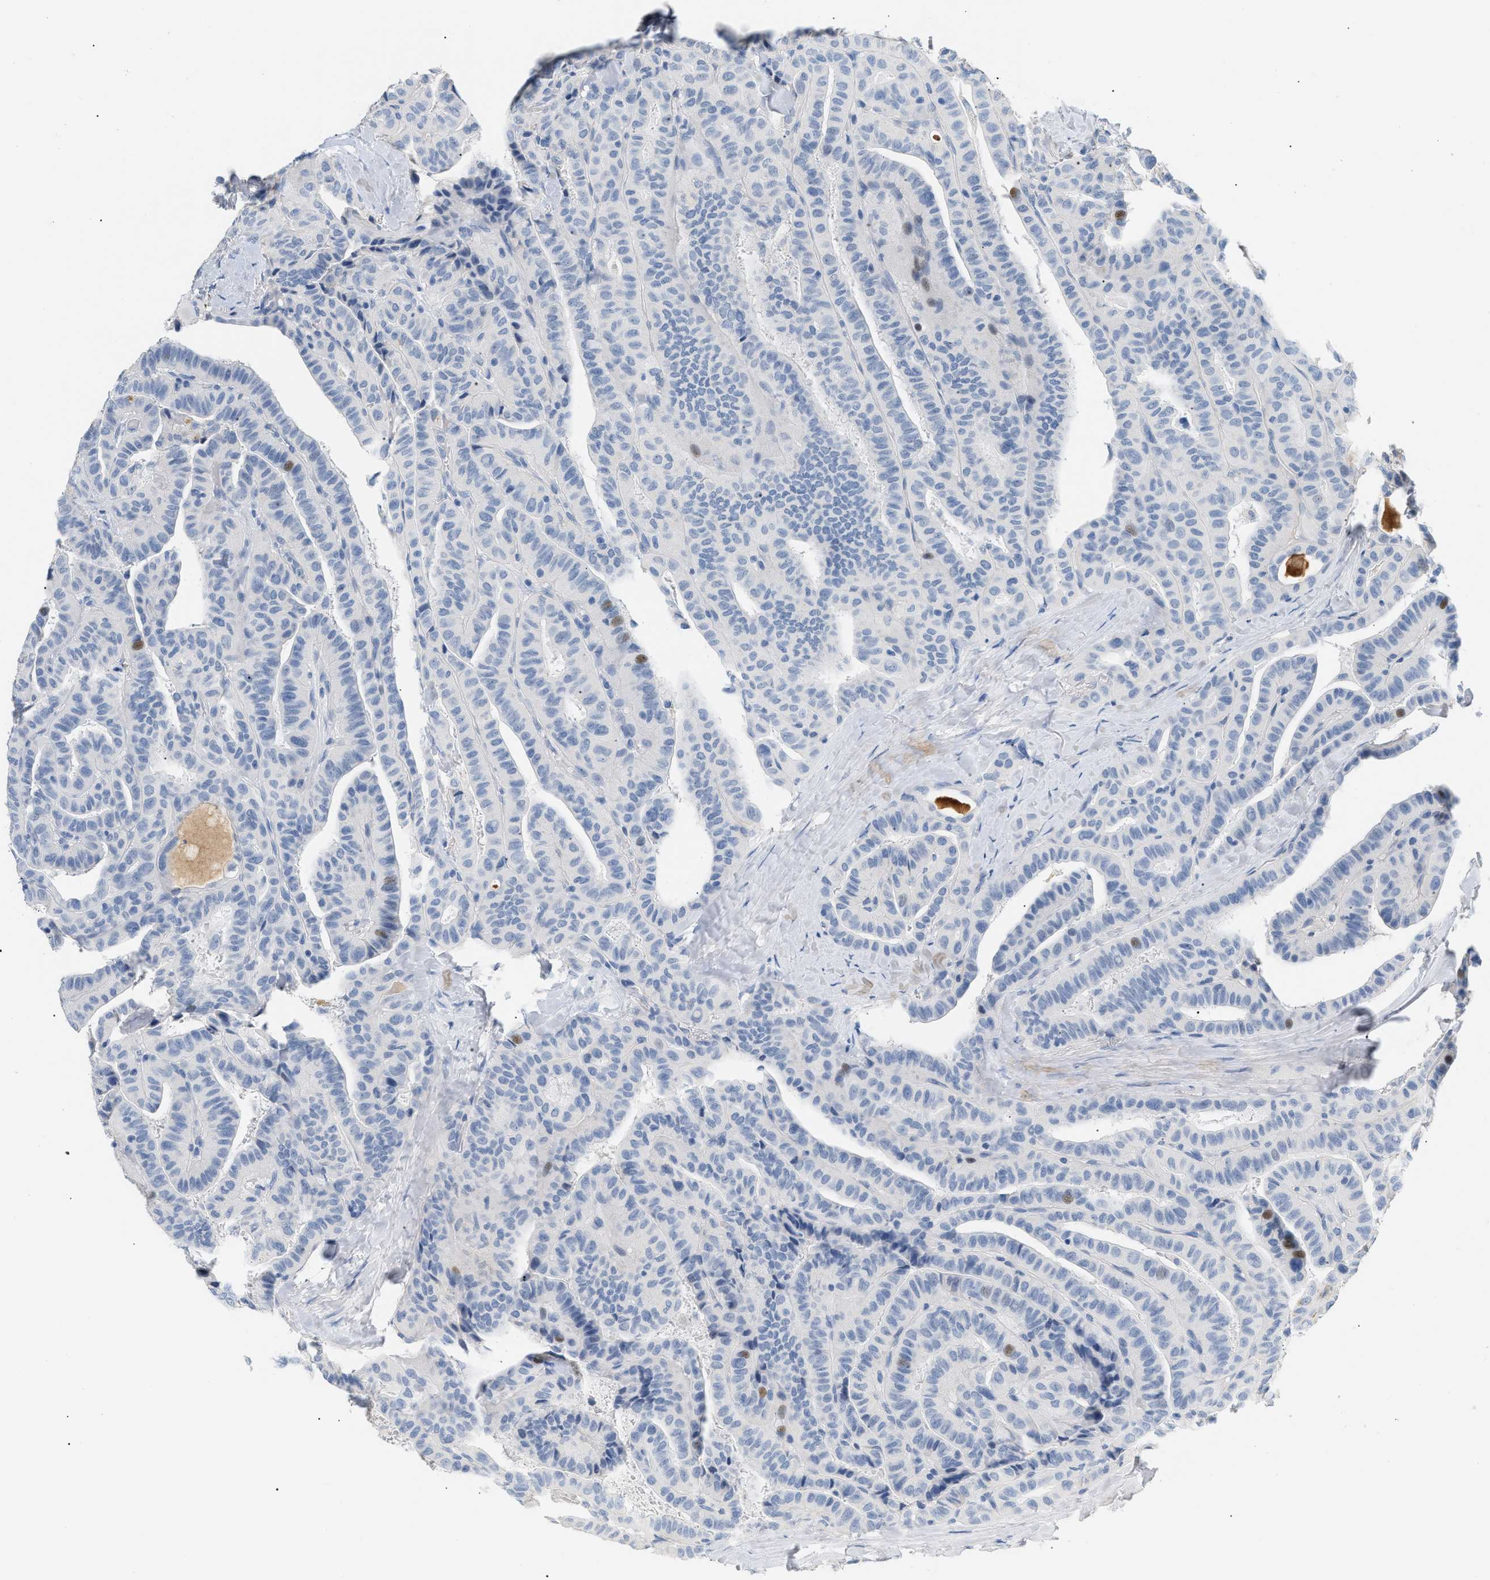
{"staining": {"intensity": "negative", "quantity": "none", "location": "none"}, "tissue": "thyroid cancer", "cell_type": "Tumor cells", "image_type": "cancer", "snomed": [{"axis": "morphology", "description": "Papillary adenocarcinoma, NOS"}, {"axis": "topography", "description": "Thyroid gland"}], "caption": "Tumor cells are negative for brown protein staining in thyroid cancer.", "gene": "CFH", "patient": {"sex": "male", "age": 77}}